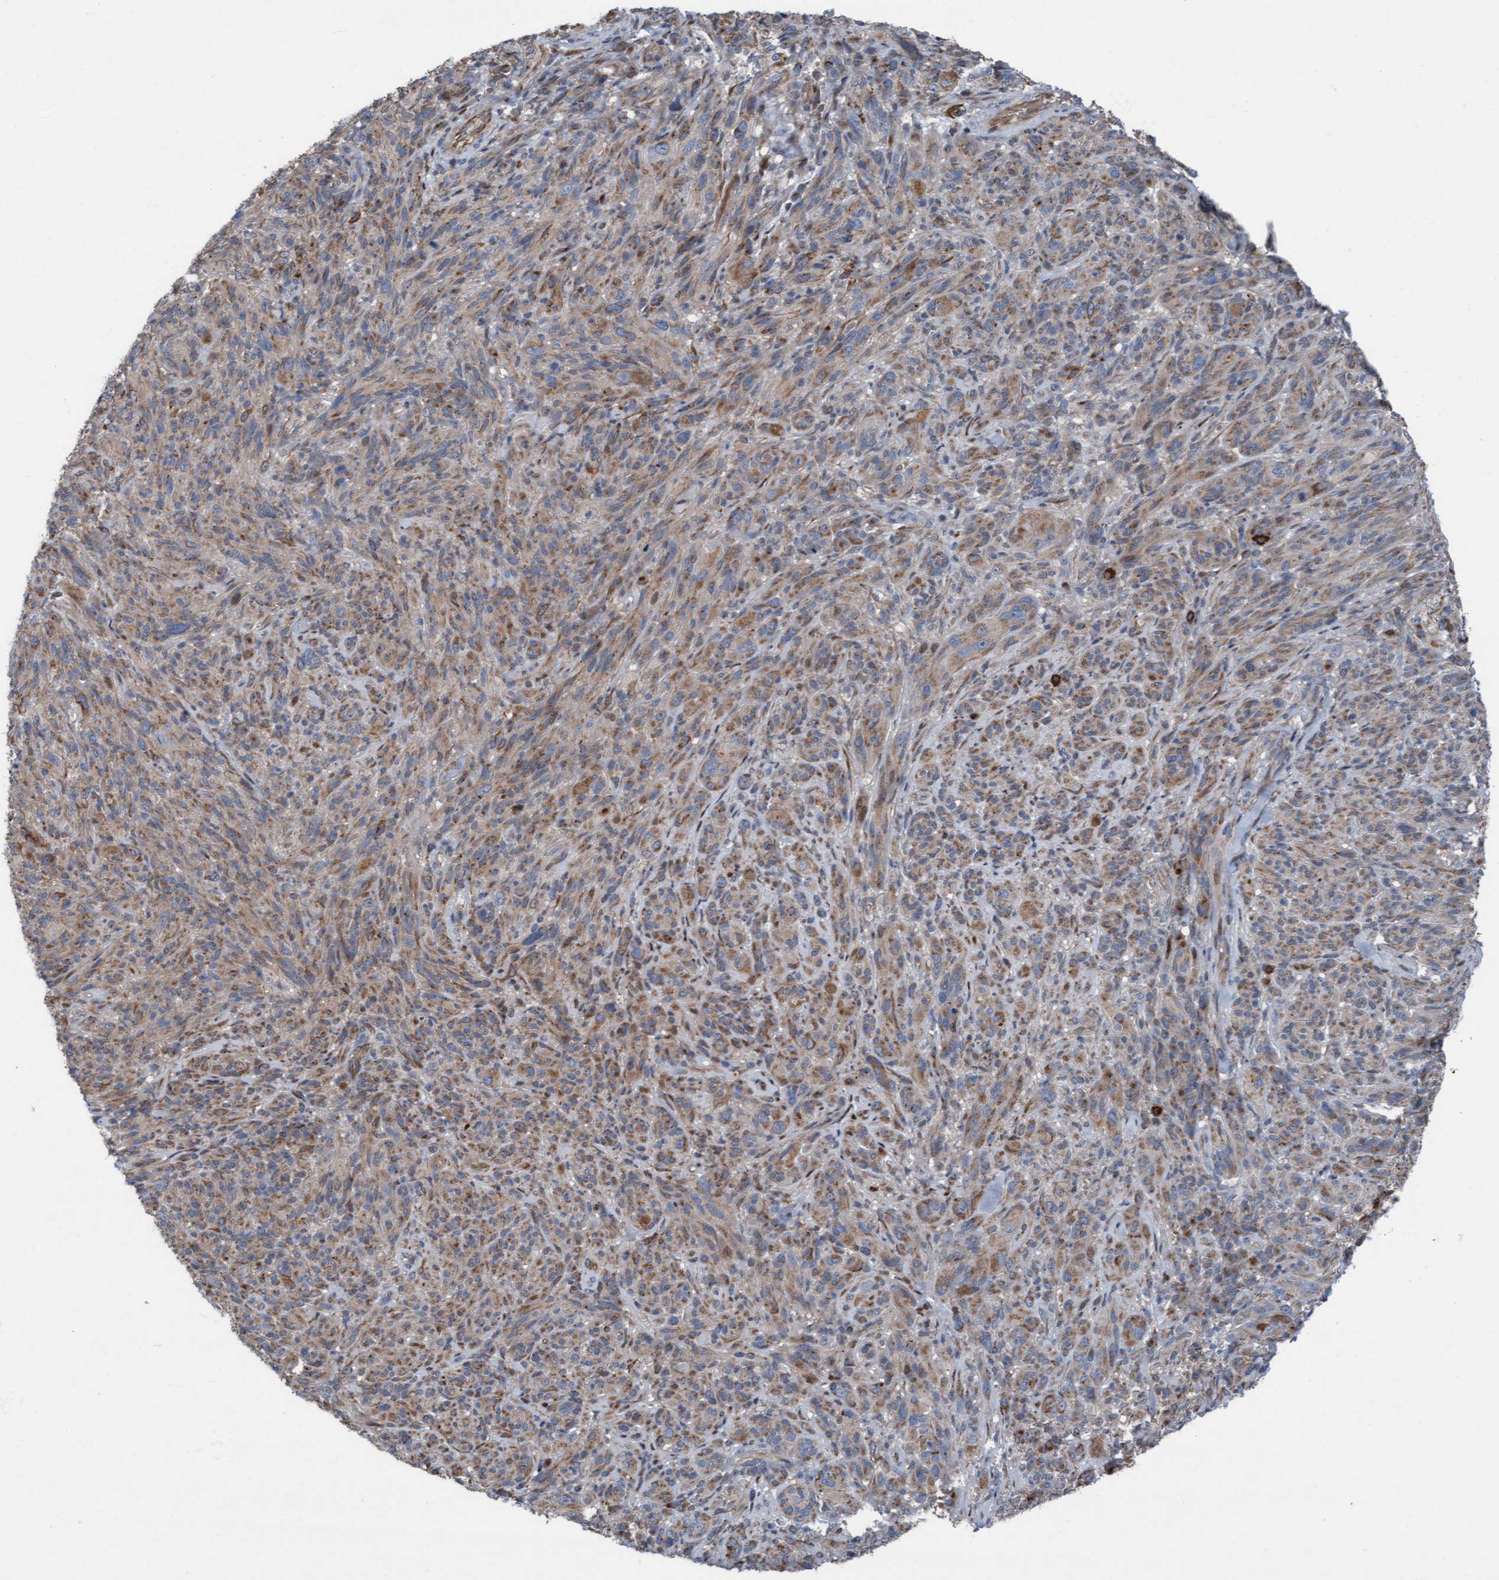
{"staining": {"intensity": "weak", "quantity": ">75%", "location": "cytoplasmic/membranous"}, "tissue": "melanoma", "cell_type": "Tumor cells", "image_type": "cancer", "snomed": [{"axis": "morphology", "description": "Malignant melanoma, NOS"}, {"axis": "topography", "description": "Skin of head"}], "caption": "Immunohistochemistry (IHC) (DAB) staining of human melanoma shows weak cytoplasmic/membranous protein staining in approximately >75% of tumor cells.", "gene": "KLHL26", "patient": {"sex": "male", "age": 96}}